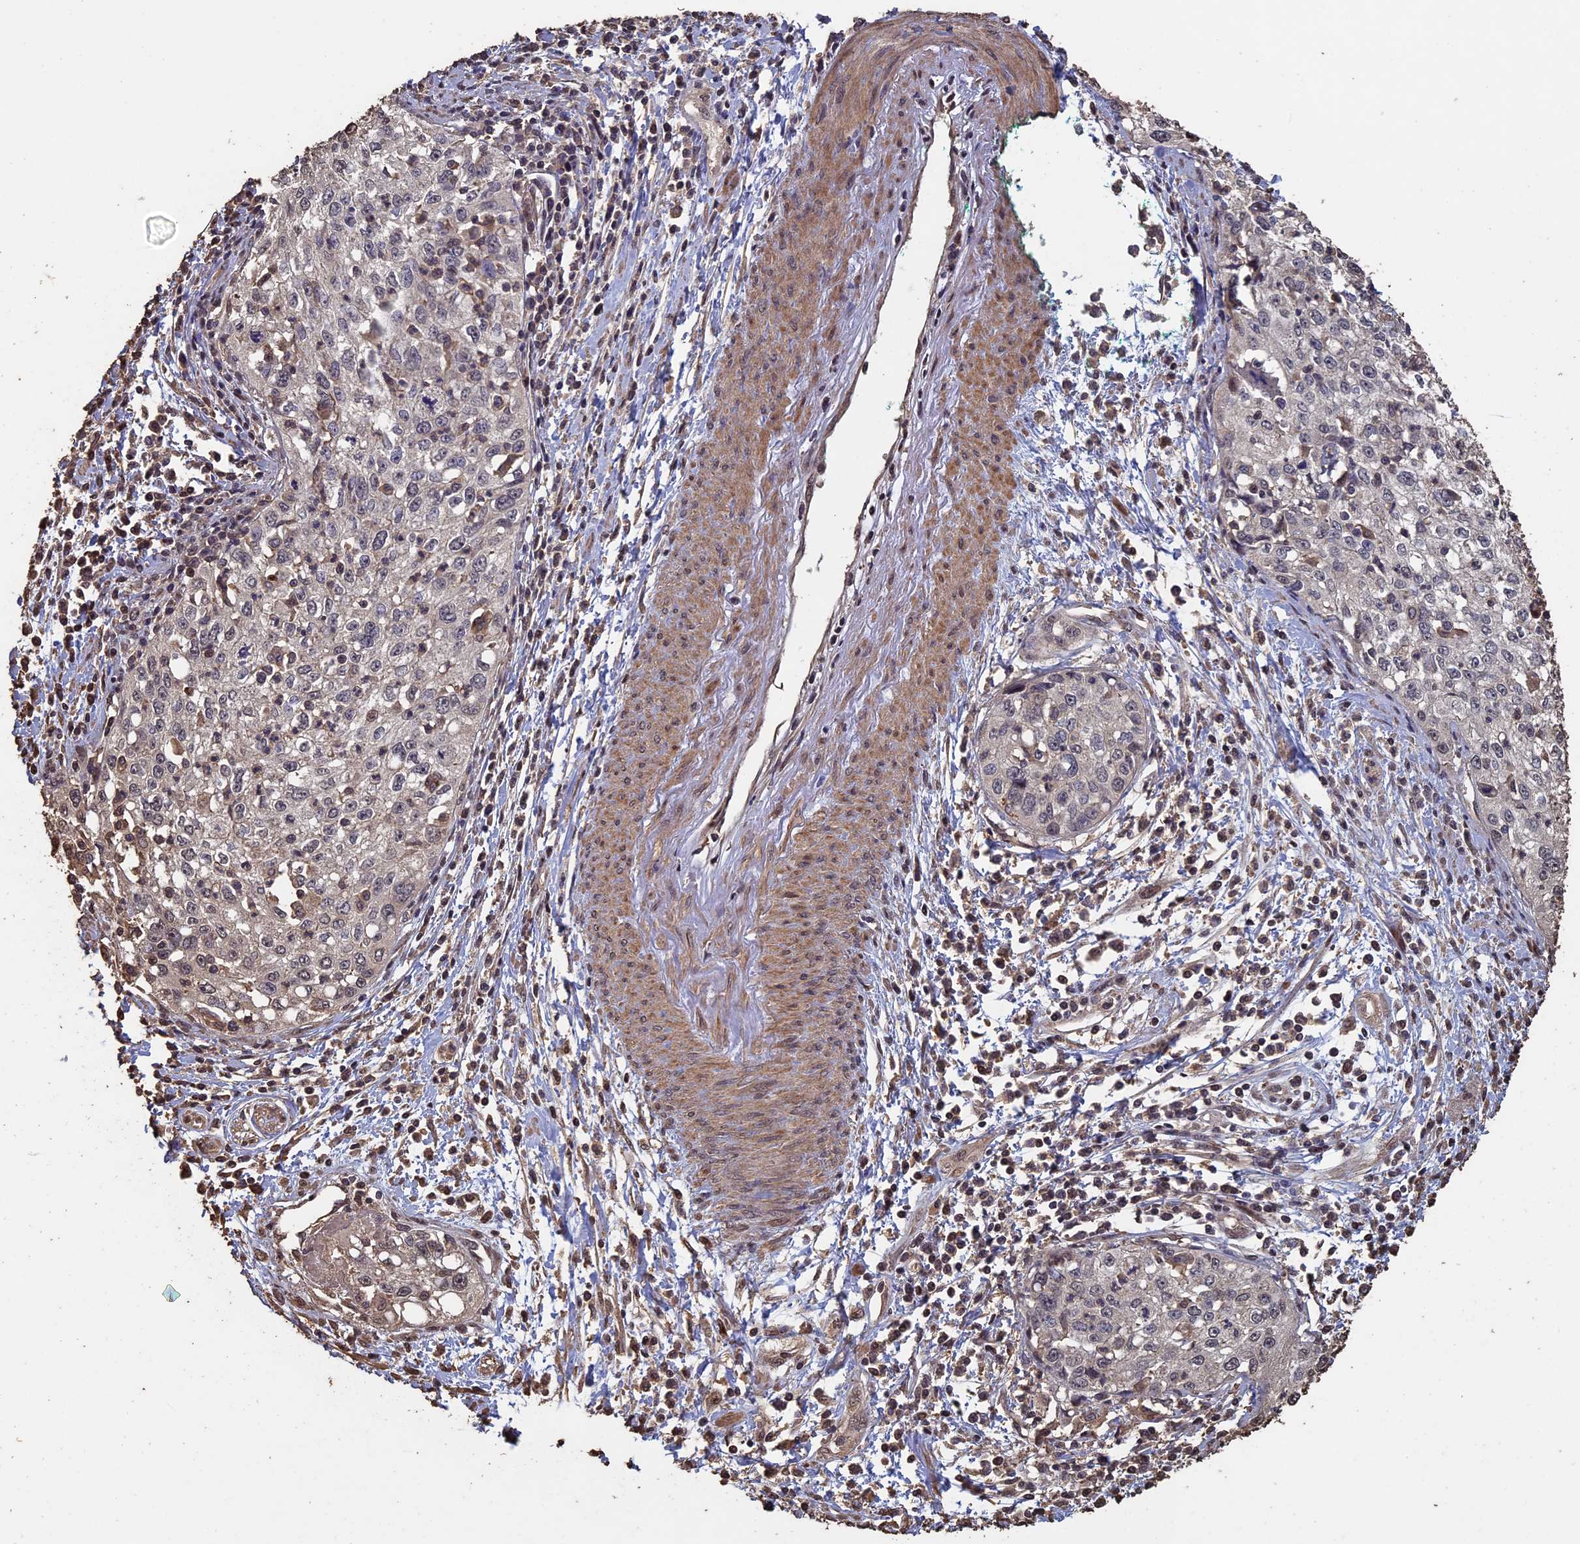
{"staining": {"intensity": "negative", "quantity": "none", "location": "none"}, "tissue": "cervical cancer", "cell_type": "Tumor cells", "image_type": "cancer", "snomed": [{"axis": "morphology", "description": "Squamous cell carcinoma, NOS"}, {"axis": "topography", "description": "Cervix"}], "caption": "Protein analysis of cervical squamous cell carcinoma exhibits no significant positivity in tumor cells.", "gene": "HUNK", "patient": {"sex": "female", "age": 57}}